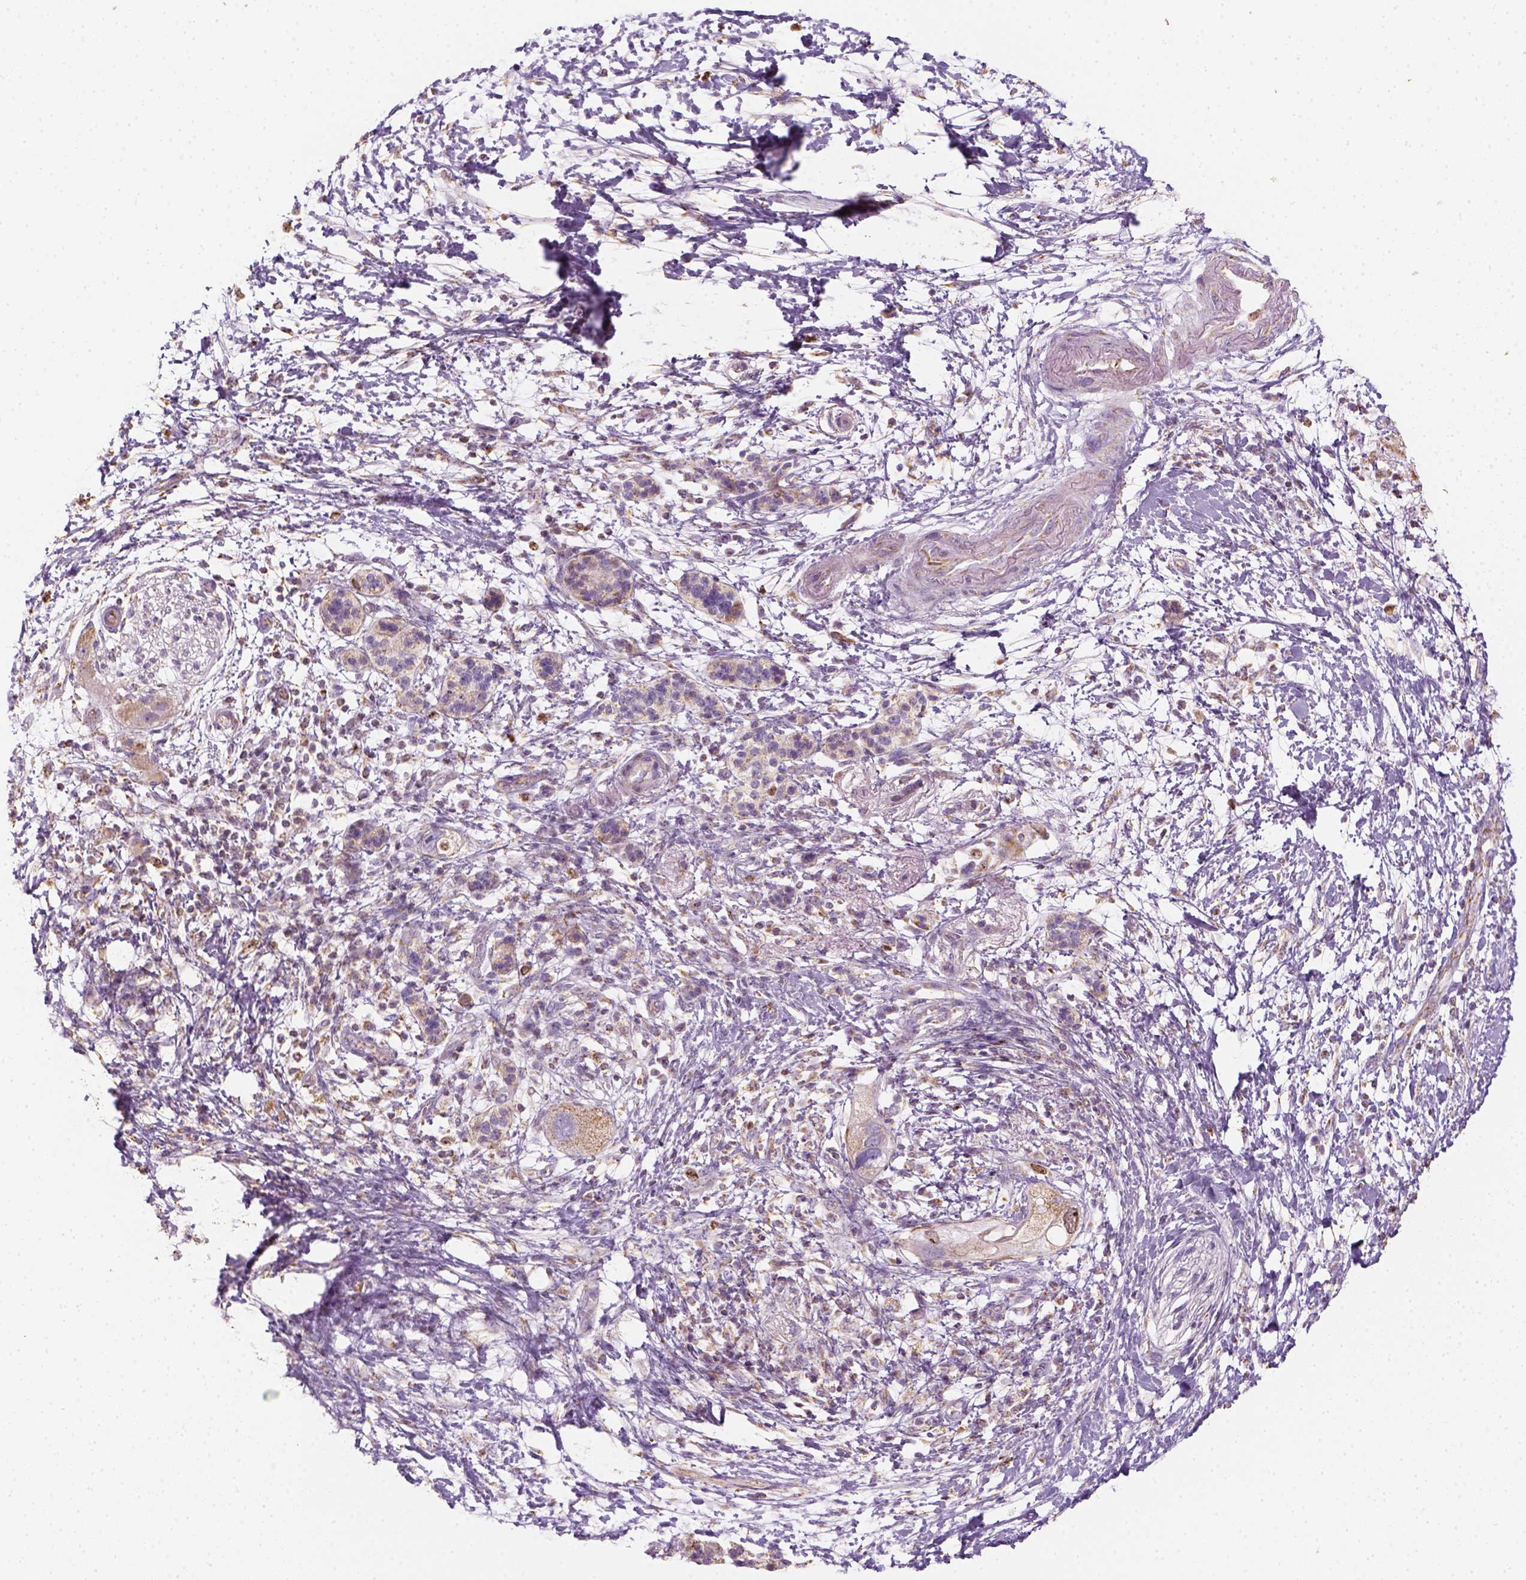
{"staining": {"intensity": "moderate", "quantity": ">75%", "location": "cytoplasmic/membranous"}, "tissue": "pancreatic cancer", "cell_type": "Tumor cells", "image_type": "cancer", "snomed": [{"axis": "morphology", "description": "Adenocarcinoma, NOS"}, {"axis": "topography", "description": "Pancreas"}], "caption": "Protein analysis of adenocarcinoma (pancreatic) tissue demonstrates moderate cytoplasmic/membranous staining in about >75% of tumor cells. The protein is shown in brown color, while the nuclei are stained blue.", "gene": "LCA5", "patient": {"sex": "female", "age": 72}}